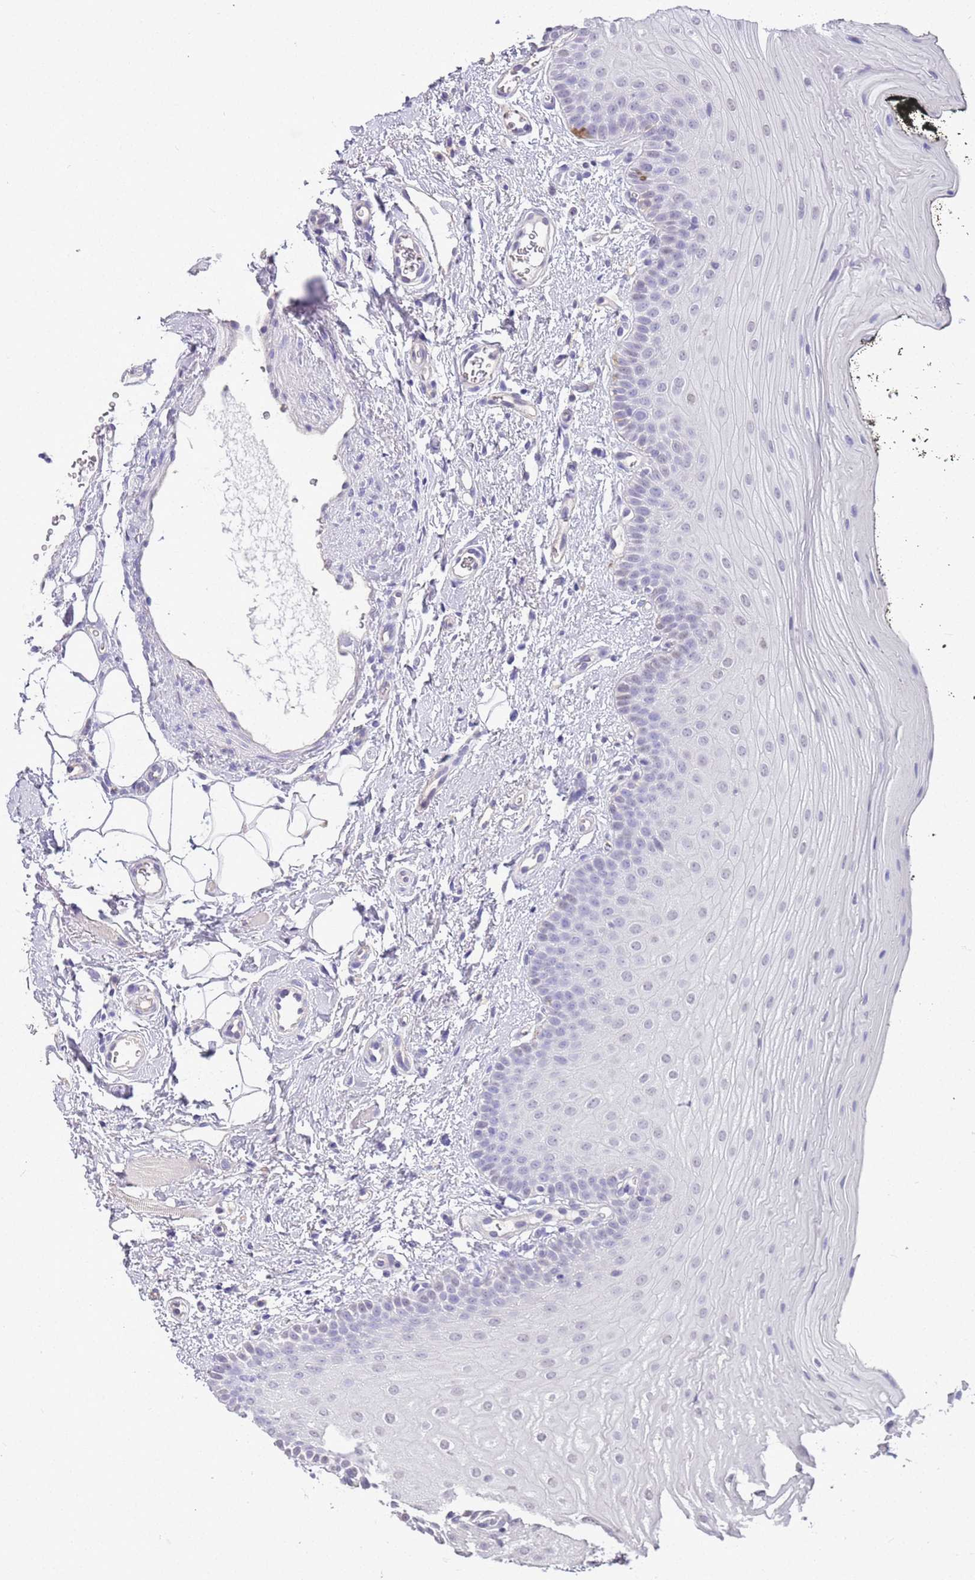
{"staining": {"intensity": "negative", "quantity": "none", "location": "none"}, "tissue": "oral mucosa", "cell_type": "Squamous epithelial cells", "image_type": "normal", "snomed": [{"axis": "morphology", "description": "No evidence of malignacy"}, {"axis": "topography", "description": "Oral tissue"}, {"axis": "topography", "description": "Head-Neck"}], "caption": "This is an IHC photomicrograph of normal oral mucosa. There is no staining in squamous epithelial cells.", "gene": "CTRC", "patient": {"sex": "male", "age": 68}}